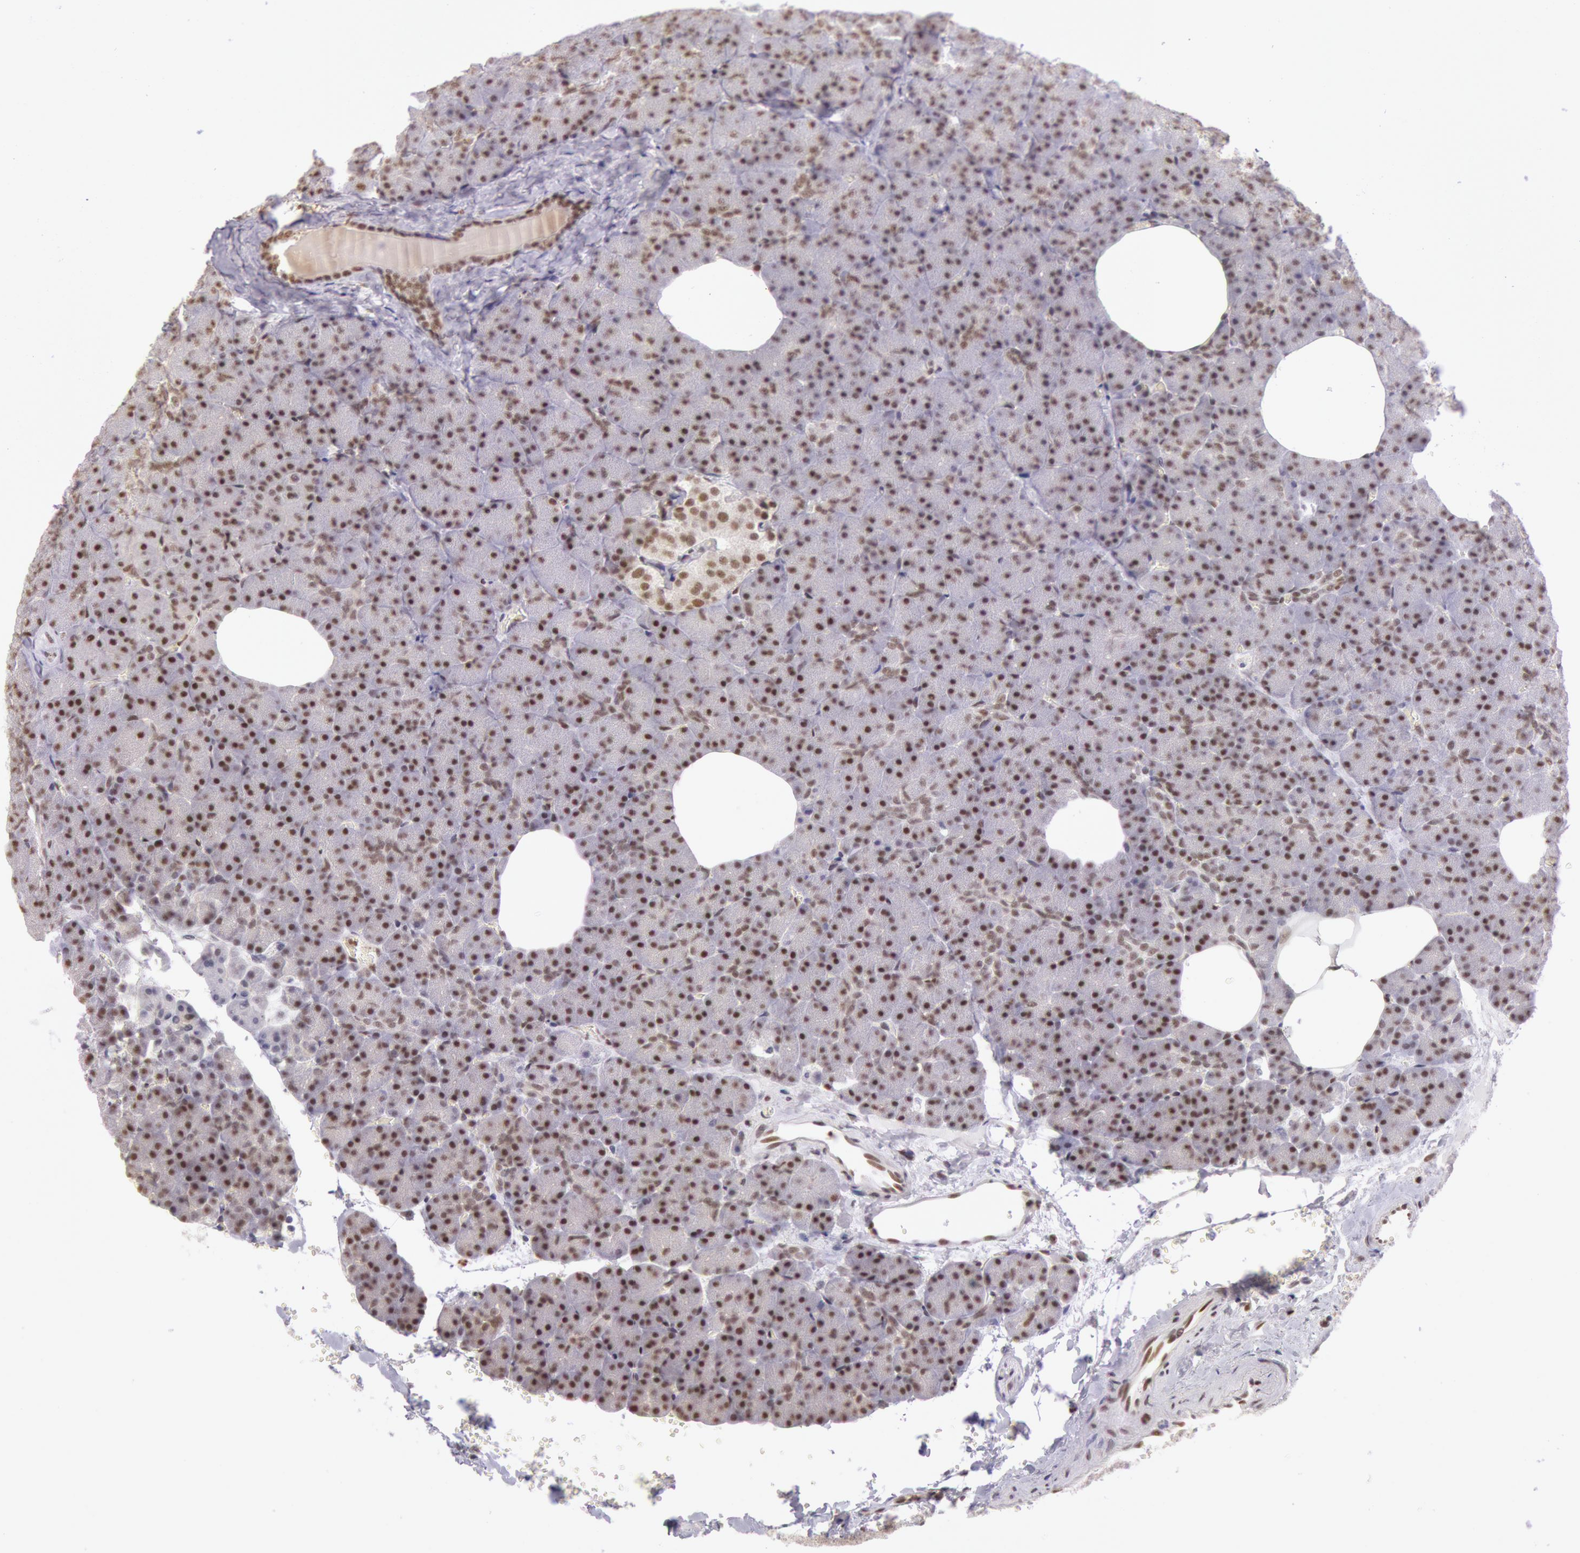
{"staining": {"intensity": "moderate", "quantity": ">75%", "location": "nuclear"}, "tissue": "pancreas", "cell_type": "Exocrine glandular cells", "image_type": "normal", "snomed": [{"axis": "morphology", "description": "Normal tissue, NOS"}, {"axis": "topography", "description": "Pancreas"}], "caption": "A photomicrograph showing moderate nuclear positivity in approximately >75% of exocrine glandular cells in unremarkable pancreas, as visualized by brown immunohistochemical staining.", "gene": "ESS2", "patient": {"sex": "female", "age": 35}}